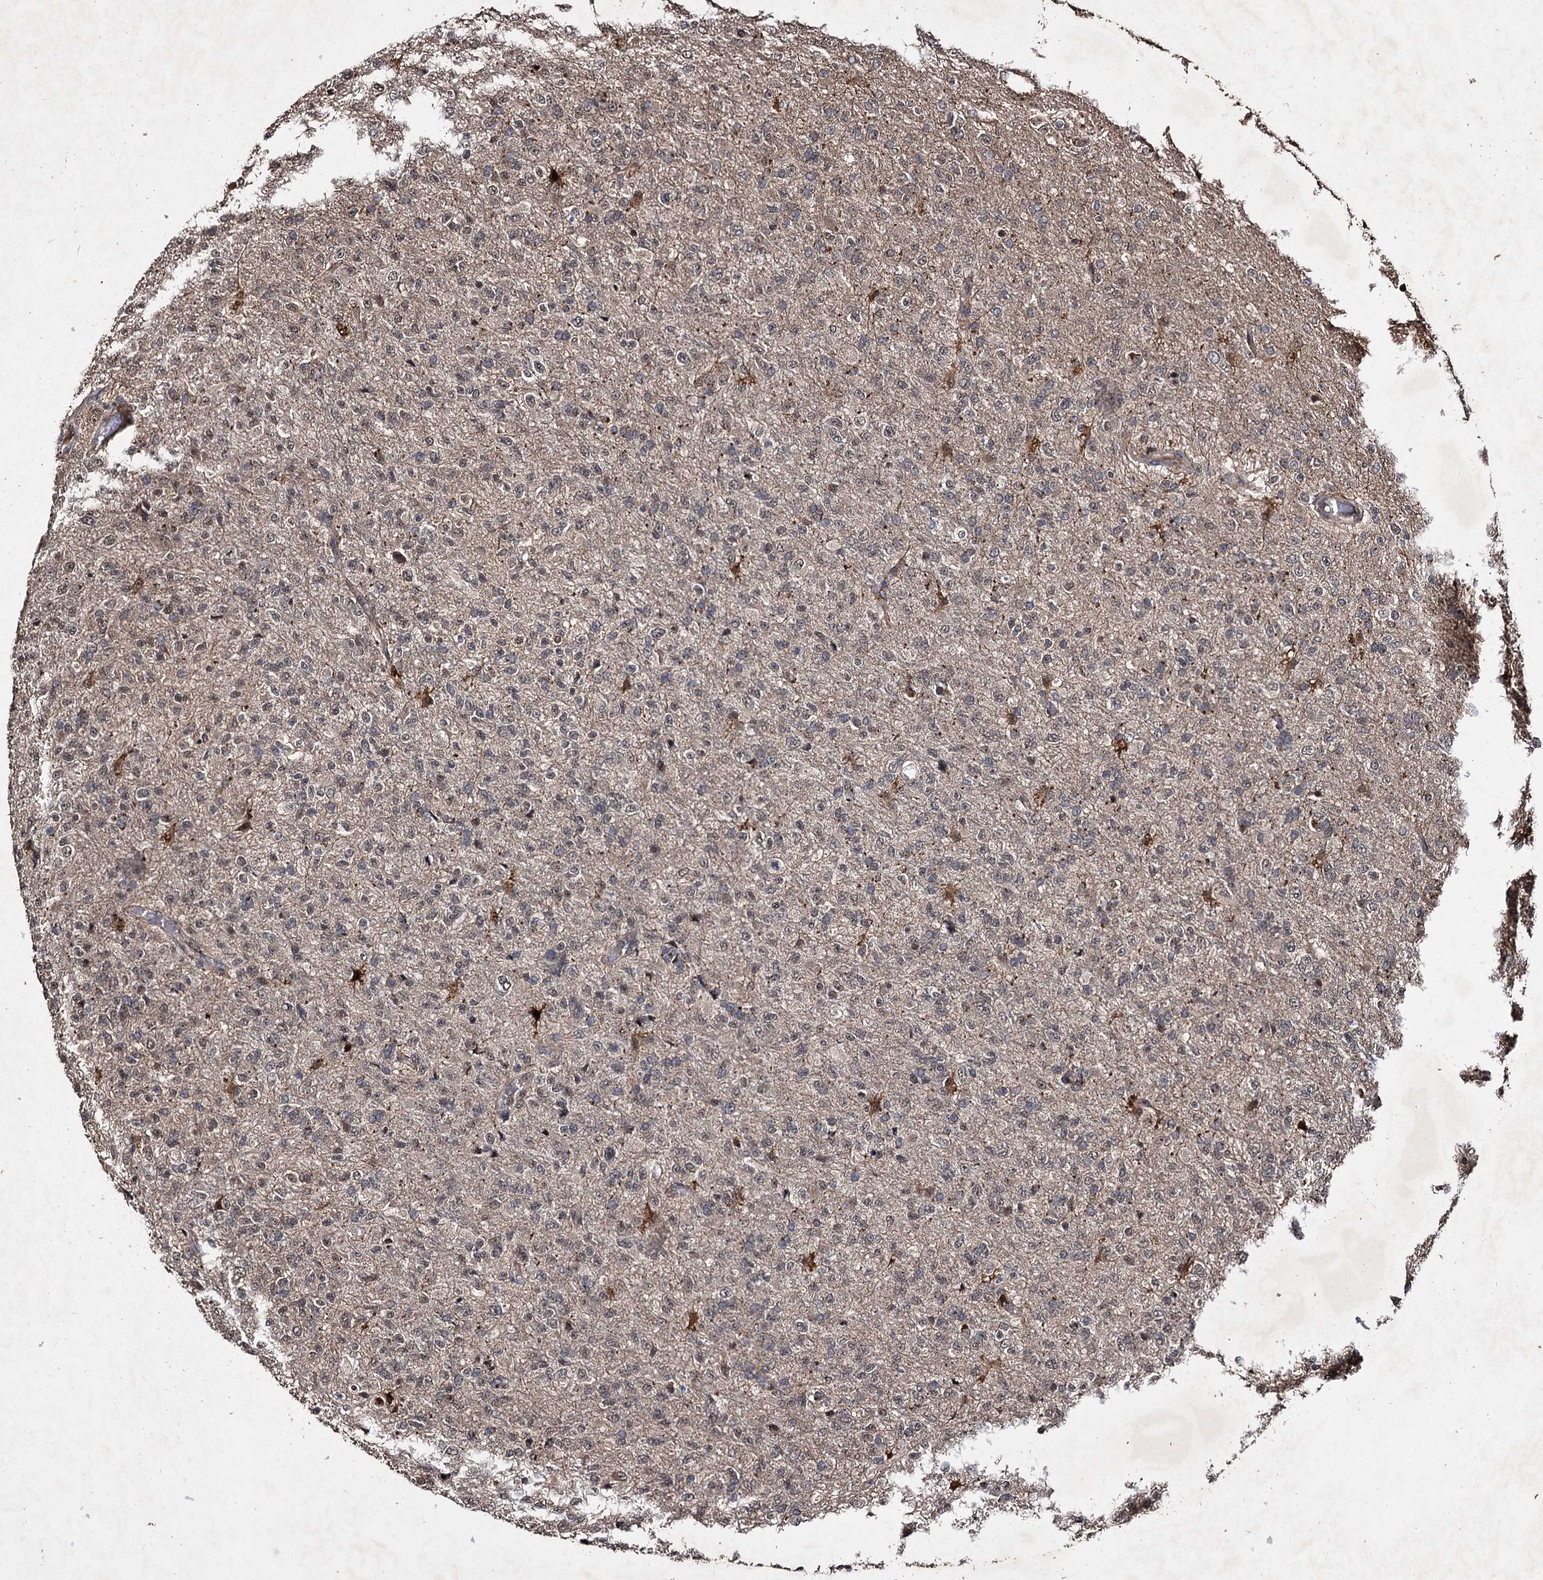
{"staining": {"intensity": "negative", "quantity": "none", "location": "none"}, "tissue": "glioma", "cell_type": "Tumor cells", "image_type": "cancer", "snomed": [{"axis": "morphology", "description": "Glioma, malignant, High grade"}, {"axis": "topography", "description": "Brain"}], "caption": "Immunohistochemistry photomicrograph of neoplastic tissue: glioma stained with DAB (3,3'-diaminobenzidine) shows no significant protein staining in tumor cells.", "gene": "SLC46A3", "patient": {"sex": "female", "age": 74}}